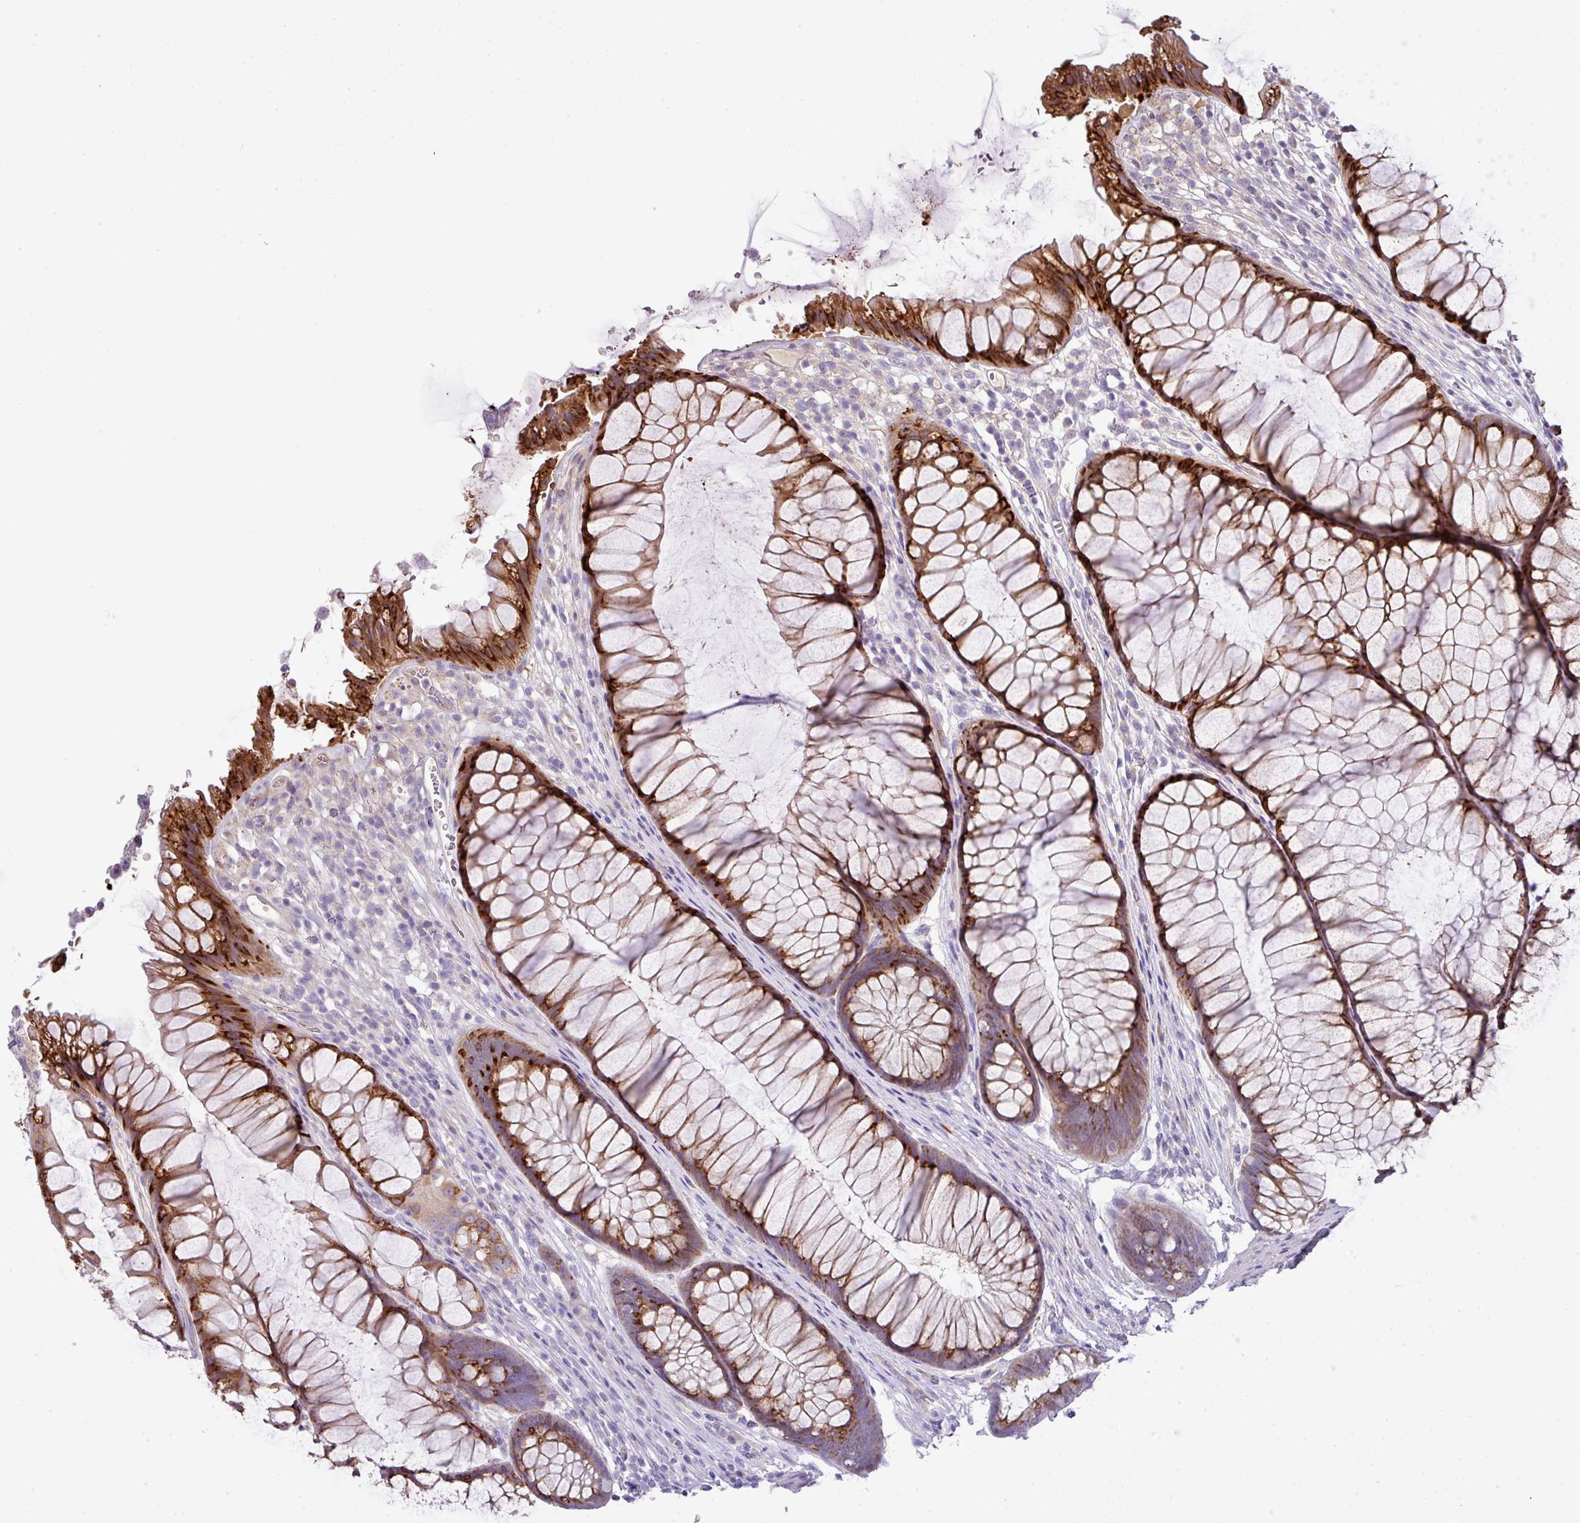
{"staining": {"intensity": "strong", "quantity": "25%-75%", "location": "cytoplasmic/membranous"}, "tissue": "rectum", "cell_type": "Glandular cells", "image_type": "normal", "snomed": [{"axis": "morphology", "description": "Normal tissue, NOS"}, {"axis": "topography", "description": "Smooth muscle"}, {"axis": "topography", "description": "Rectum"}], "caption": "Rectum stained with DAB (3,3'-diaminobenzidine) IHC reveals high levels of strong cytoplasmic/membranous positivity in about 25%-75% of glandular cells.", "gene": "PIK3R5", "patient": {"sex": "male", "age": 53}}